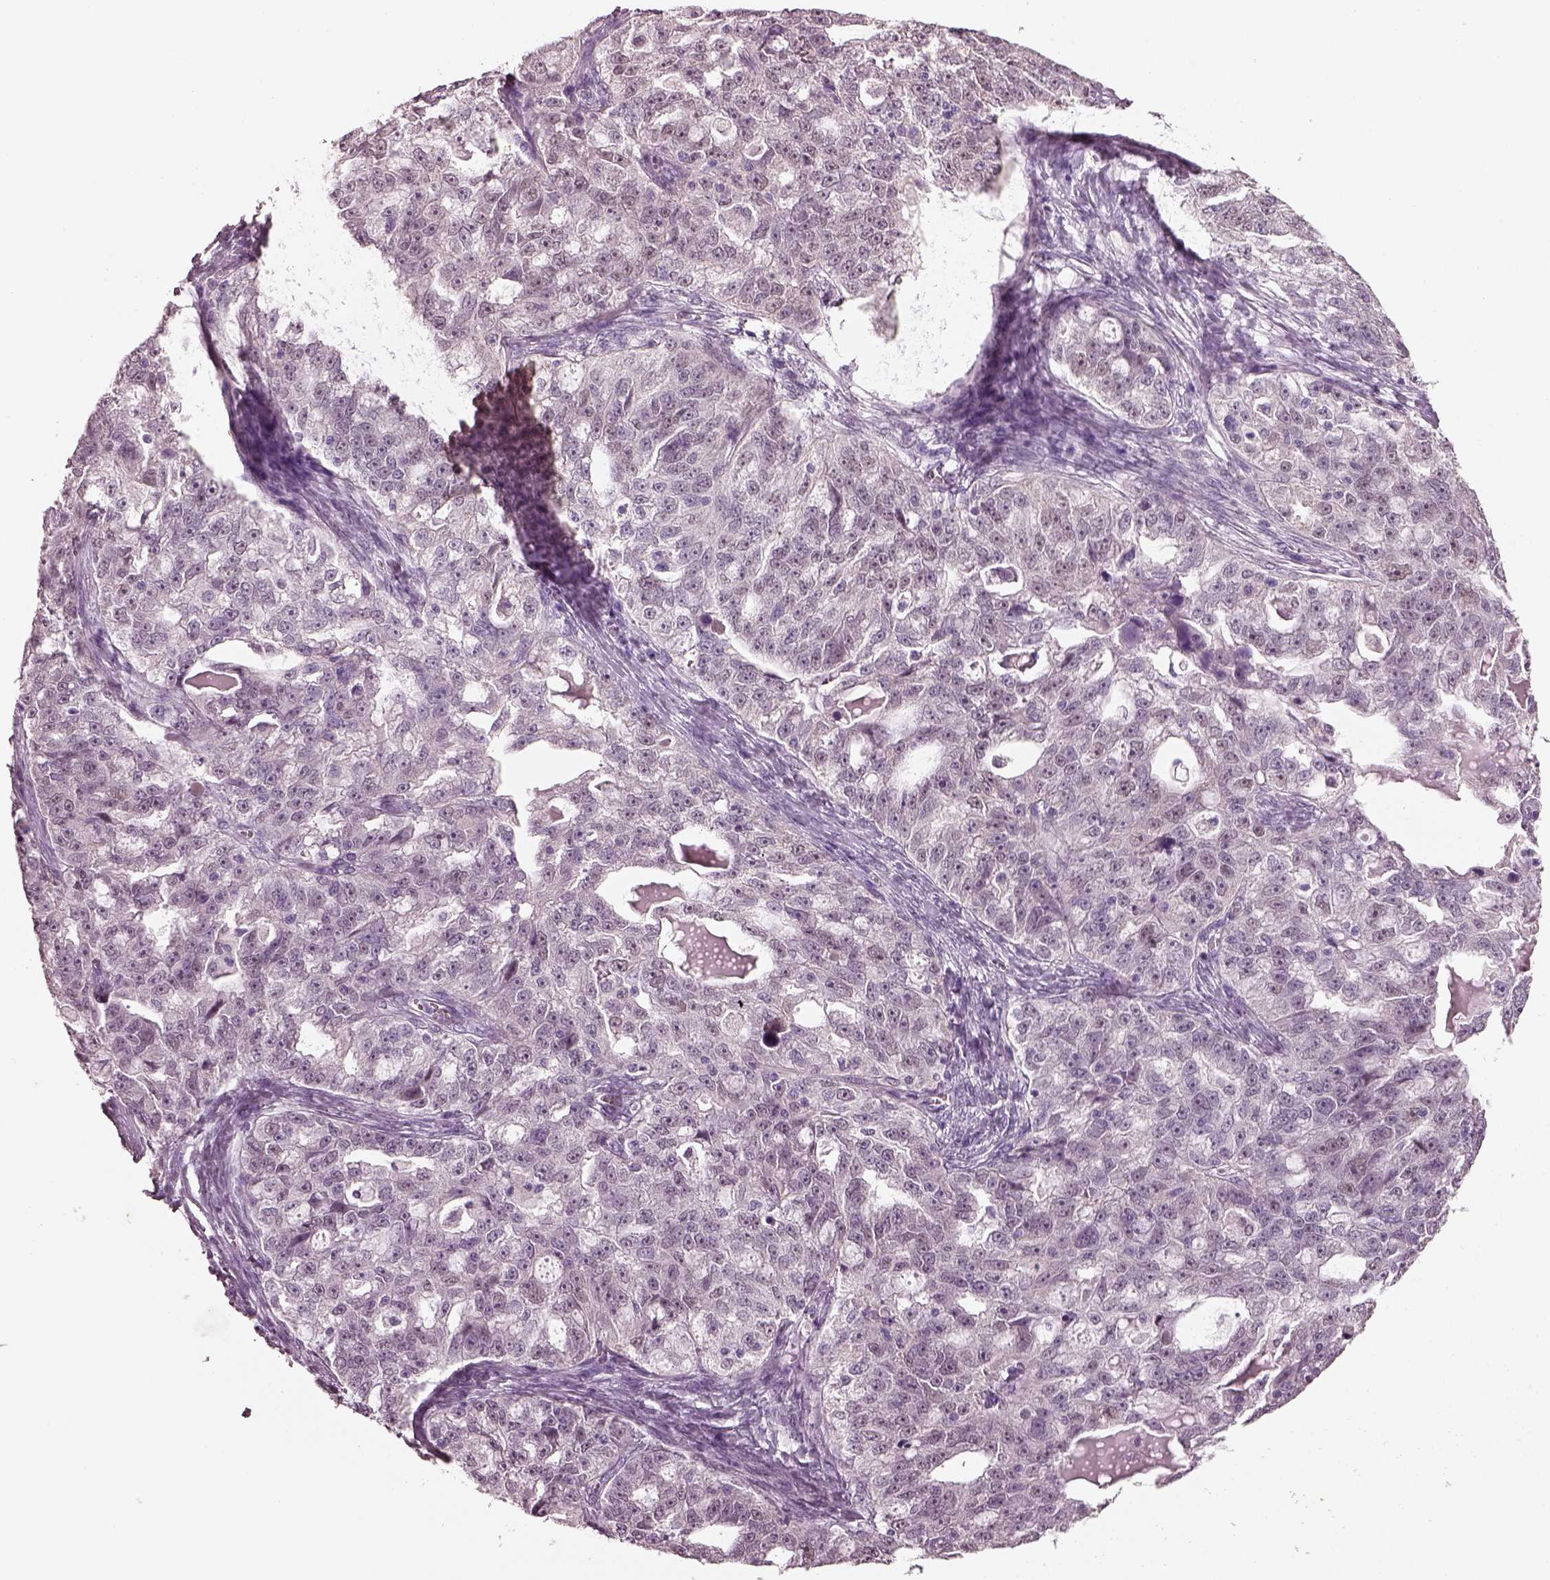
{"staining": {"intensity": "weak", "quantity": "25%-75%", "location": "nuclear"}, "tissue": "ovarian cancer", "cell_type": "Tumor cells", "image_type": "cancer", "snomed": [{"axis": "morphology", "description": "Cystadenocarcinoma, serous, NOS"}, {"axis": "topography", "description": "Ovary"}], "caption": "Immunohistochemical staining of human ovarian serous cystadenocarcinoma displays low levels of weak nuclear expression in about 25%-75% of tumor cells. The staining is performed using DAB brown chromogen to label protein expression. The nuclei are counter-stained blue using hematoxylin.", "gene": "ELSPBP1", "patient": {"sex": "female", "age": 51}}